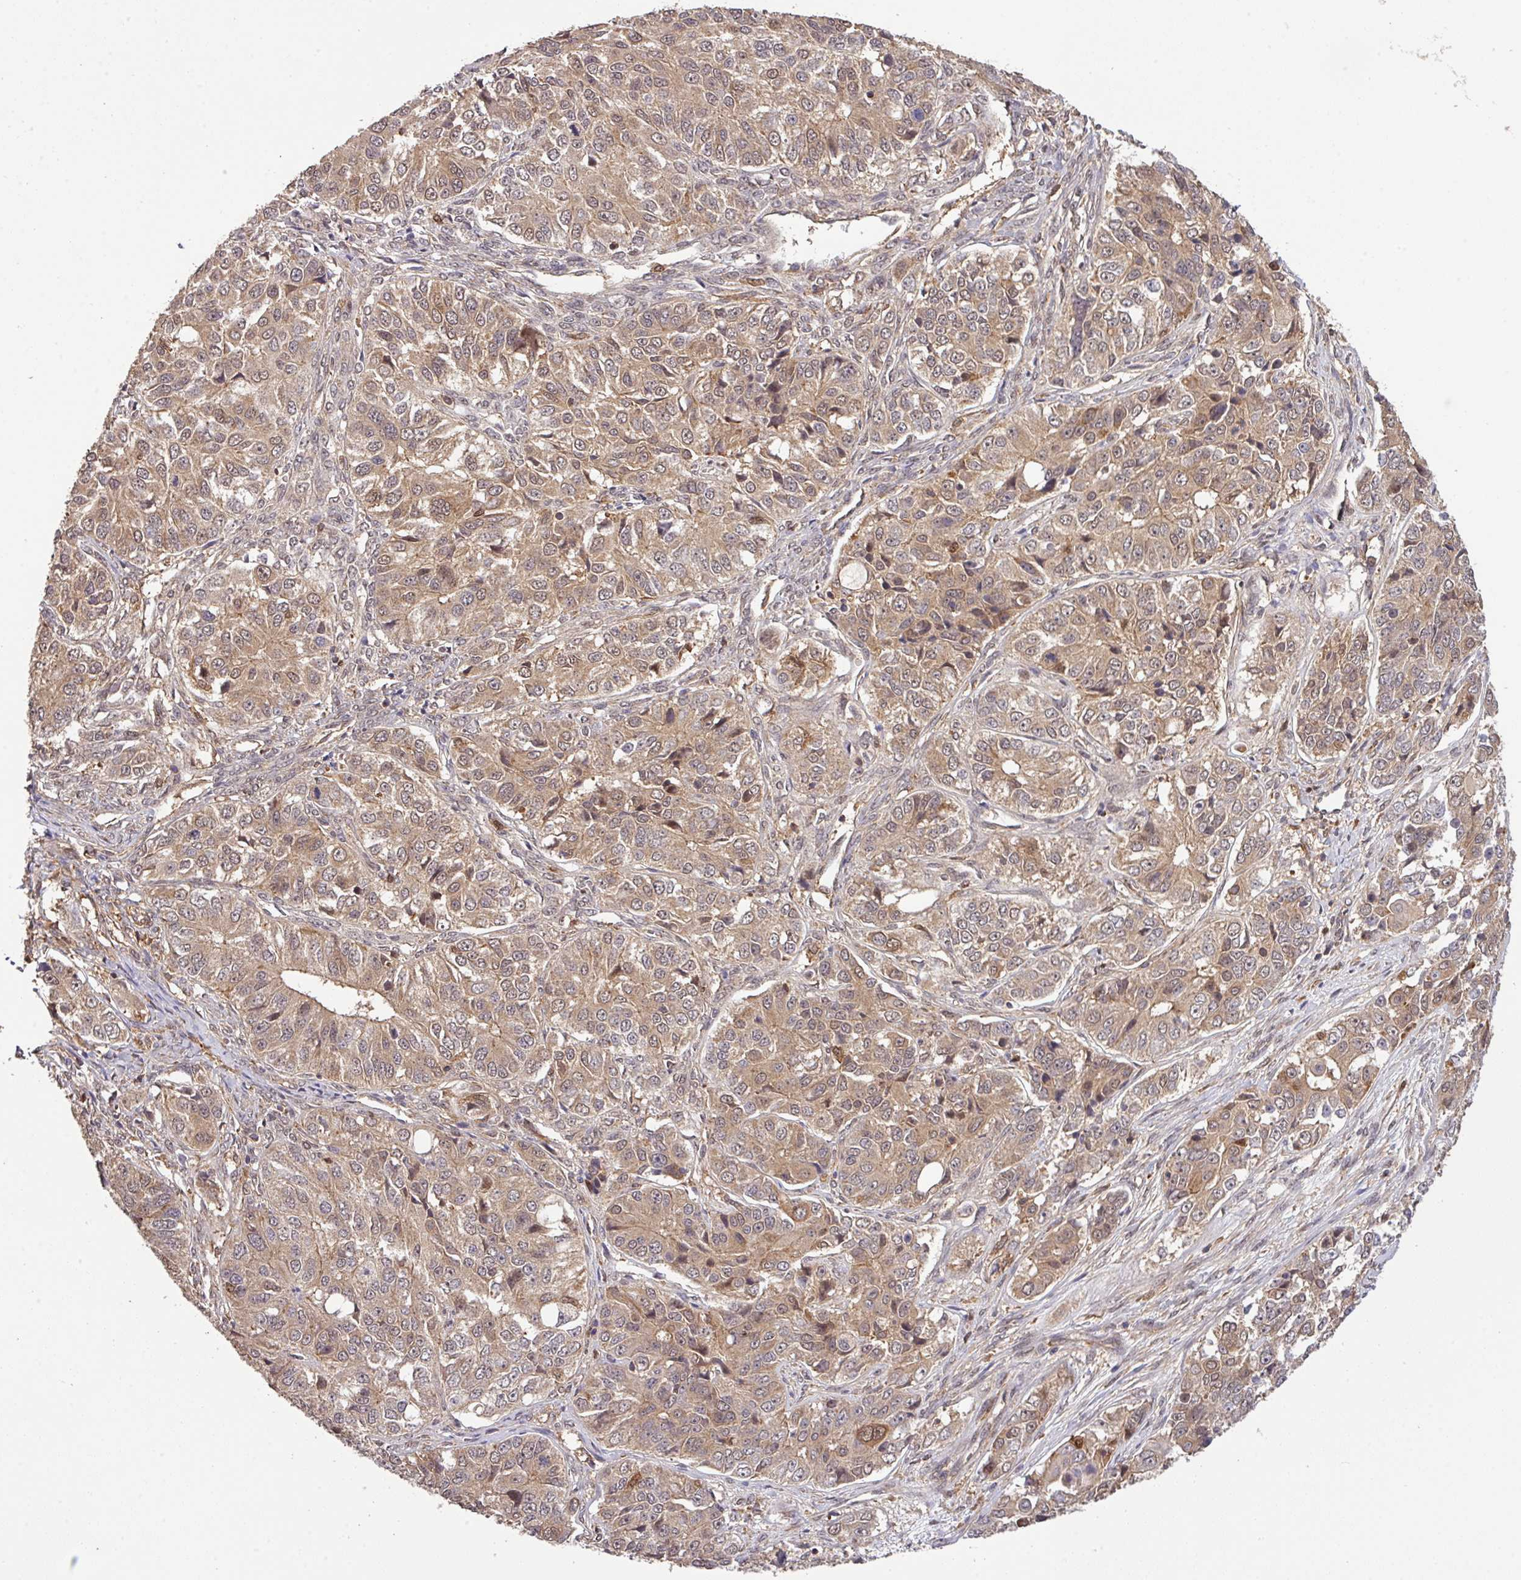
{"staining": {"intensity": "weak", "quantity": ">75%", "location": "cytoplasmic/membranous,nuclear"}, "tissue": "ovarian cancer", "cell_type": "Tumor cells", "image_type": "cancer", "snomed": [{"axis": "morphology", "description": "Carcinoma, endometroid"}, {"axis": "topography", "description": "Ovary"}], "caption": "Human ovarian cancer (endometroid carcinoma) stained with a brown dye demonstrates weak cytoplasmic/membranous and nuclear positive staining in approximately >75% of tumor cells.", "gene": "ARPIN", "patient": {"sex": "female", "age": 51}}